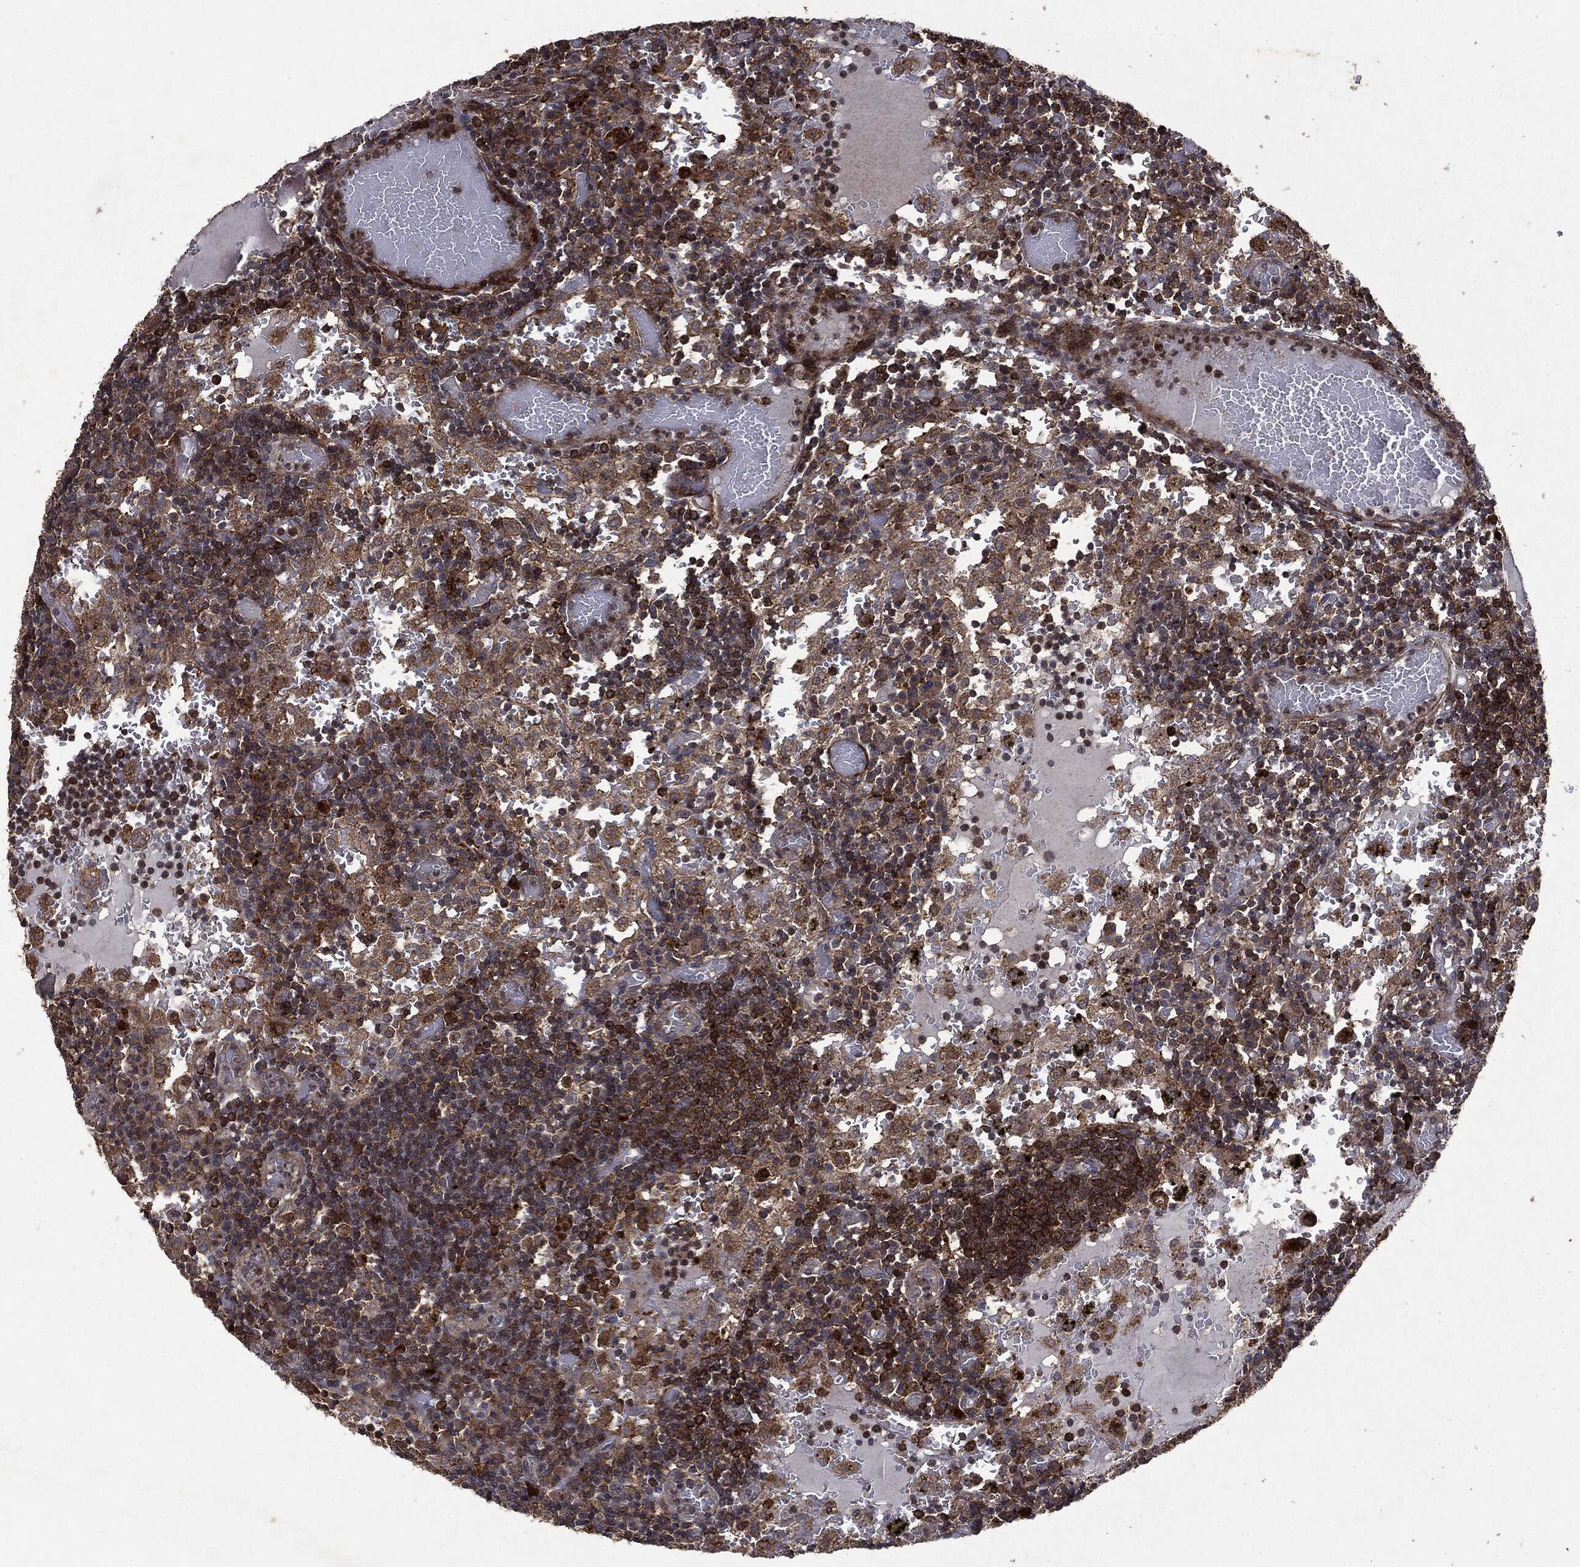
{"staining": {"intensity": "moderate", "quantity": ">75%", "location": "cytoplasmic/membranous"}, "tissue": "lymph node", "cell_type": "Germinal center cells", "image_type": "normal", "snomed": [{"axis": "morphology", "description": "Normal tissue, NOS"}, {"axis": "topography", "description": "Lymph node"}], "caption": "Normal lymph node displays moderate cytoplasmic/membranous expression in about >75% of germinal center cells, visualized by immunohistochemistry.", "gene": "PTEN", "patient": {"sex": "male", "age": 62}}